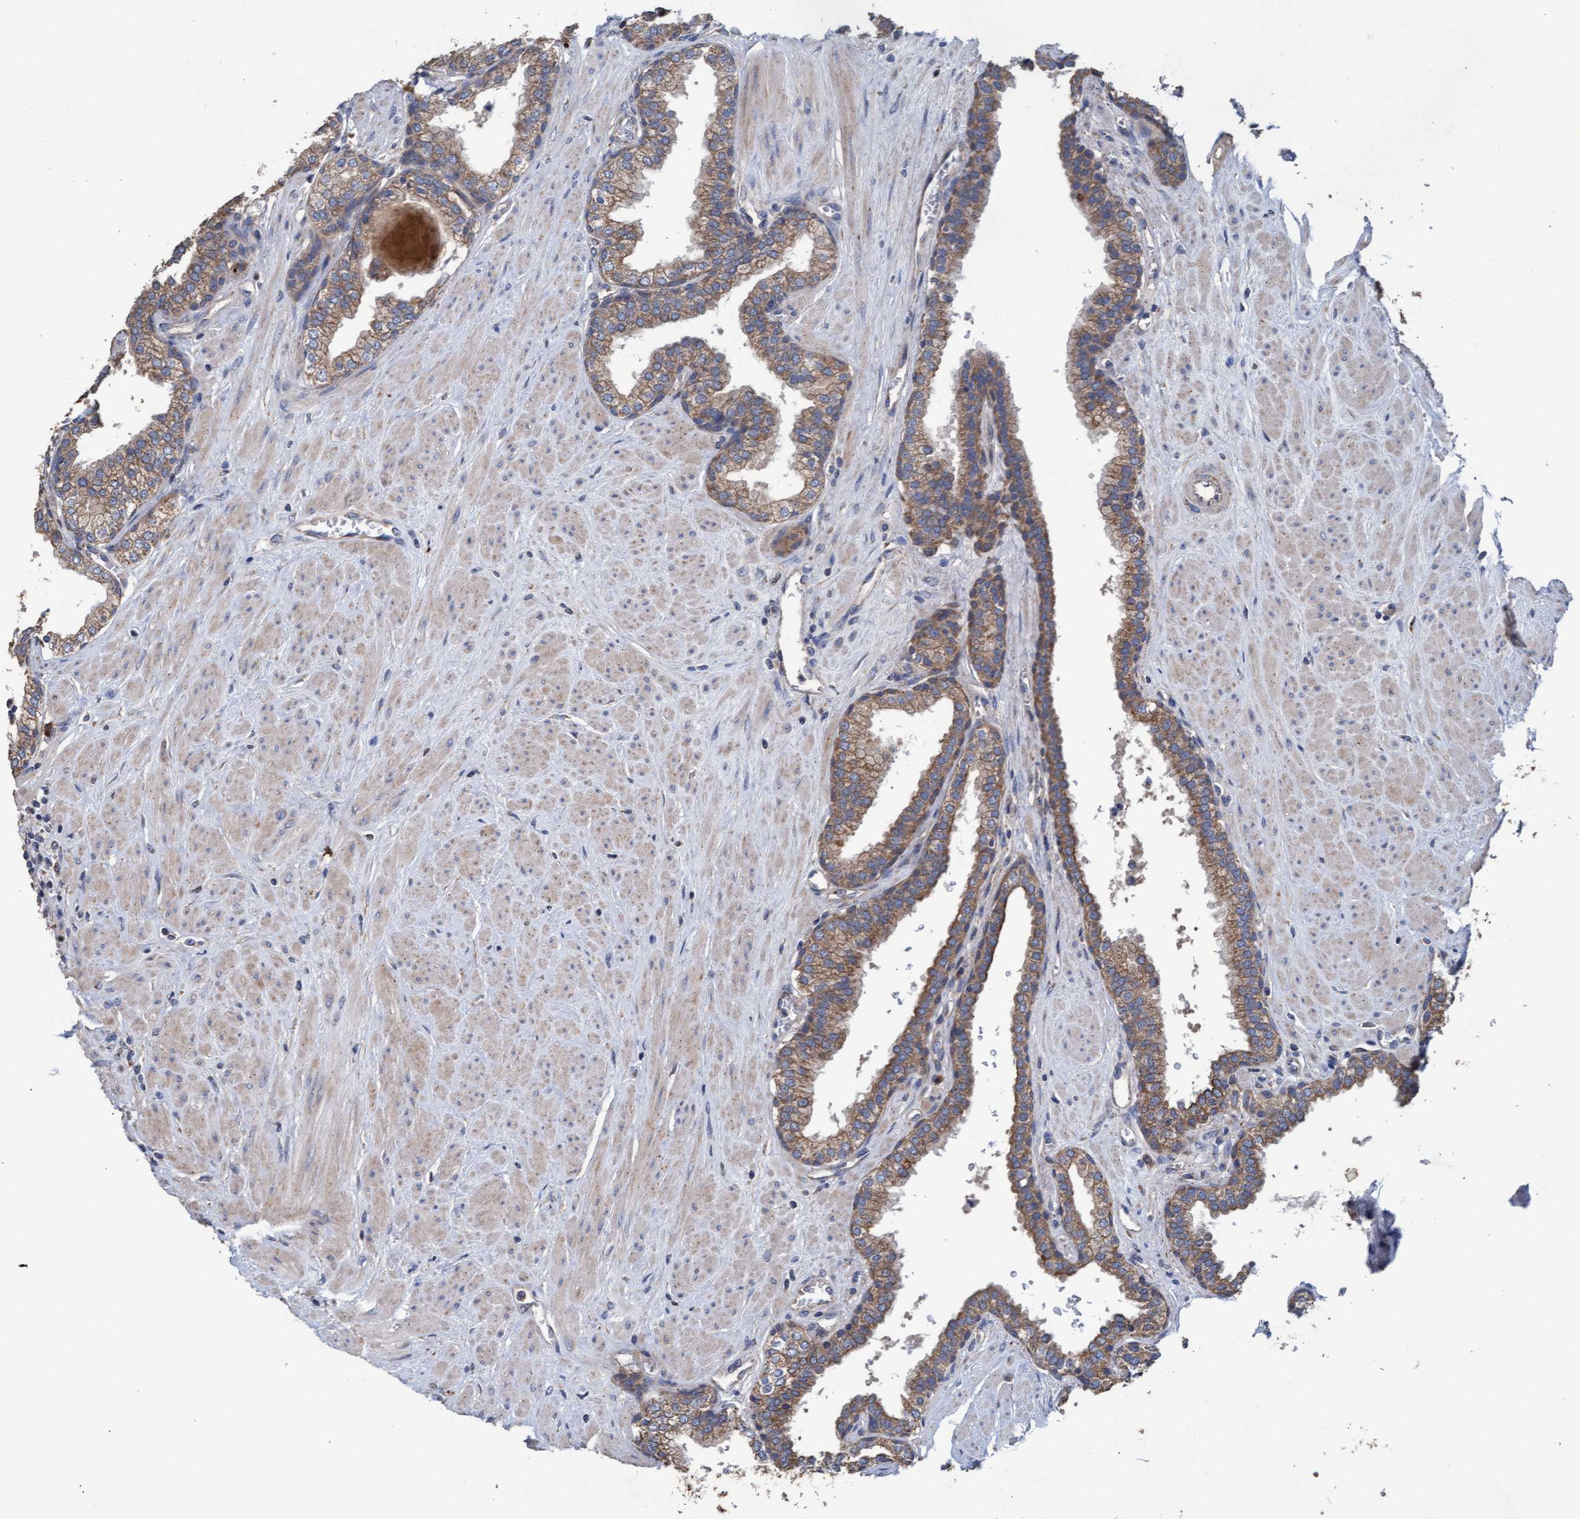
{"staining": {"intensity": "moderate", "quantity": ">75%", "location": "cytoplasmic/membranous"}, "tissue": "prostate", "cell_type": "Glandular cells", "image_type": "normal", "snomed": [{"axis": "morphology", "description": "Normal tissue, NOS"}, {"axis": "topography", "description": "Prostate"}], "caption": "Protein expression by immunohistochemistry (IHC) demonstrates moderate cytoplasmic/membranous expression in approximately >75% of glandular cells in benign prostate.", "gene": "MRPL38", "patient": {"sex": "male", "age": 51}}